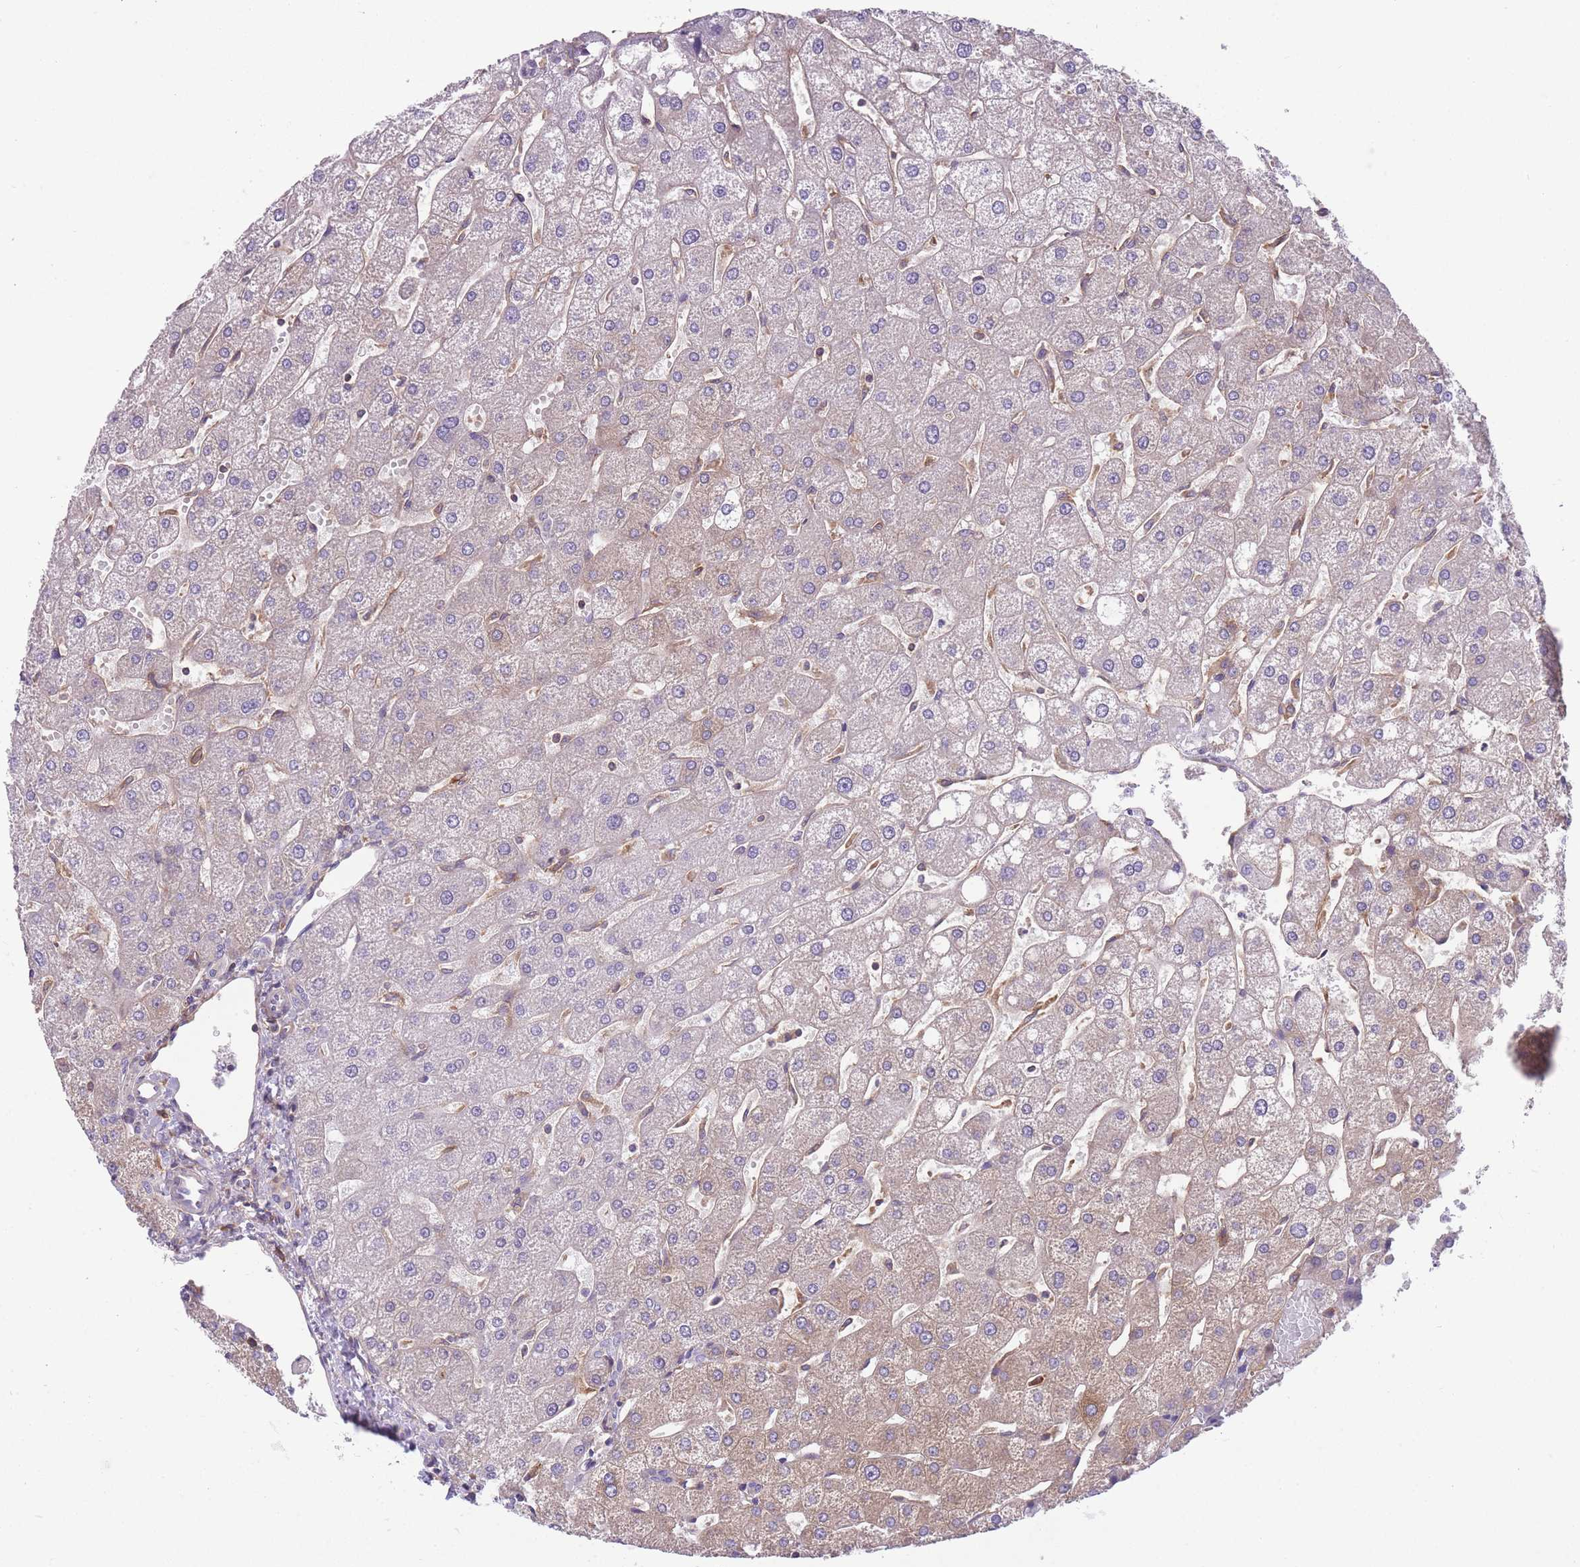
{"staining": {"intensity": "negative", "quantity": "none", "location": "none"}, "tissue": "liver", "cell_type": "Cholangiocytes", "image_type": "normal", "snomed": [{"axis": "morphology", "description": "Normal tissue, NOS"}, {"axis": "topography", "description": "Liver"}], "caption": "DAB immunohistochemical staining of benign human liver demonstrates no significant staining in cholangiocytes. (DAB (3,3'-diaminobenzidine) immunohistochemistry visualized using brightfield microscopy, high magnification).", "gene": "PRKAR1A", "patient": {"sex": "male", "age": 67}}